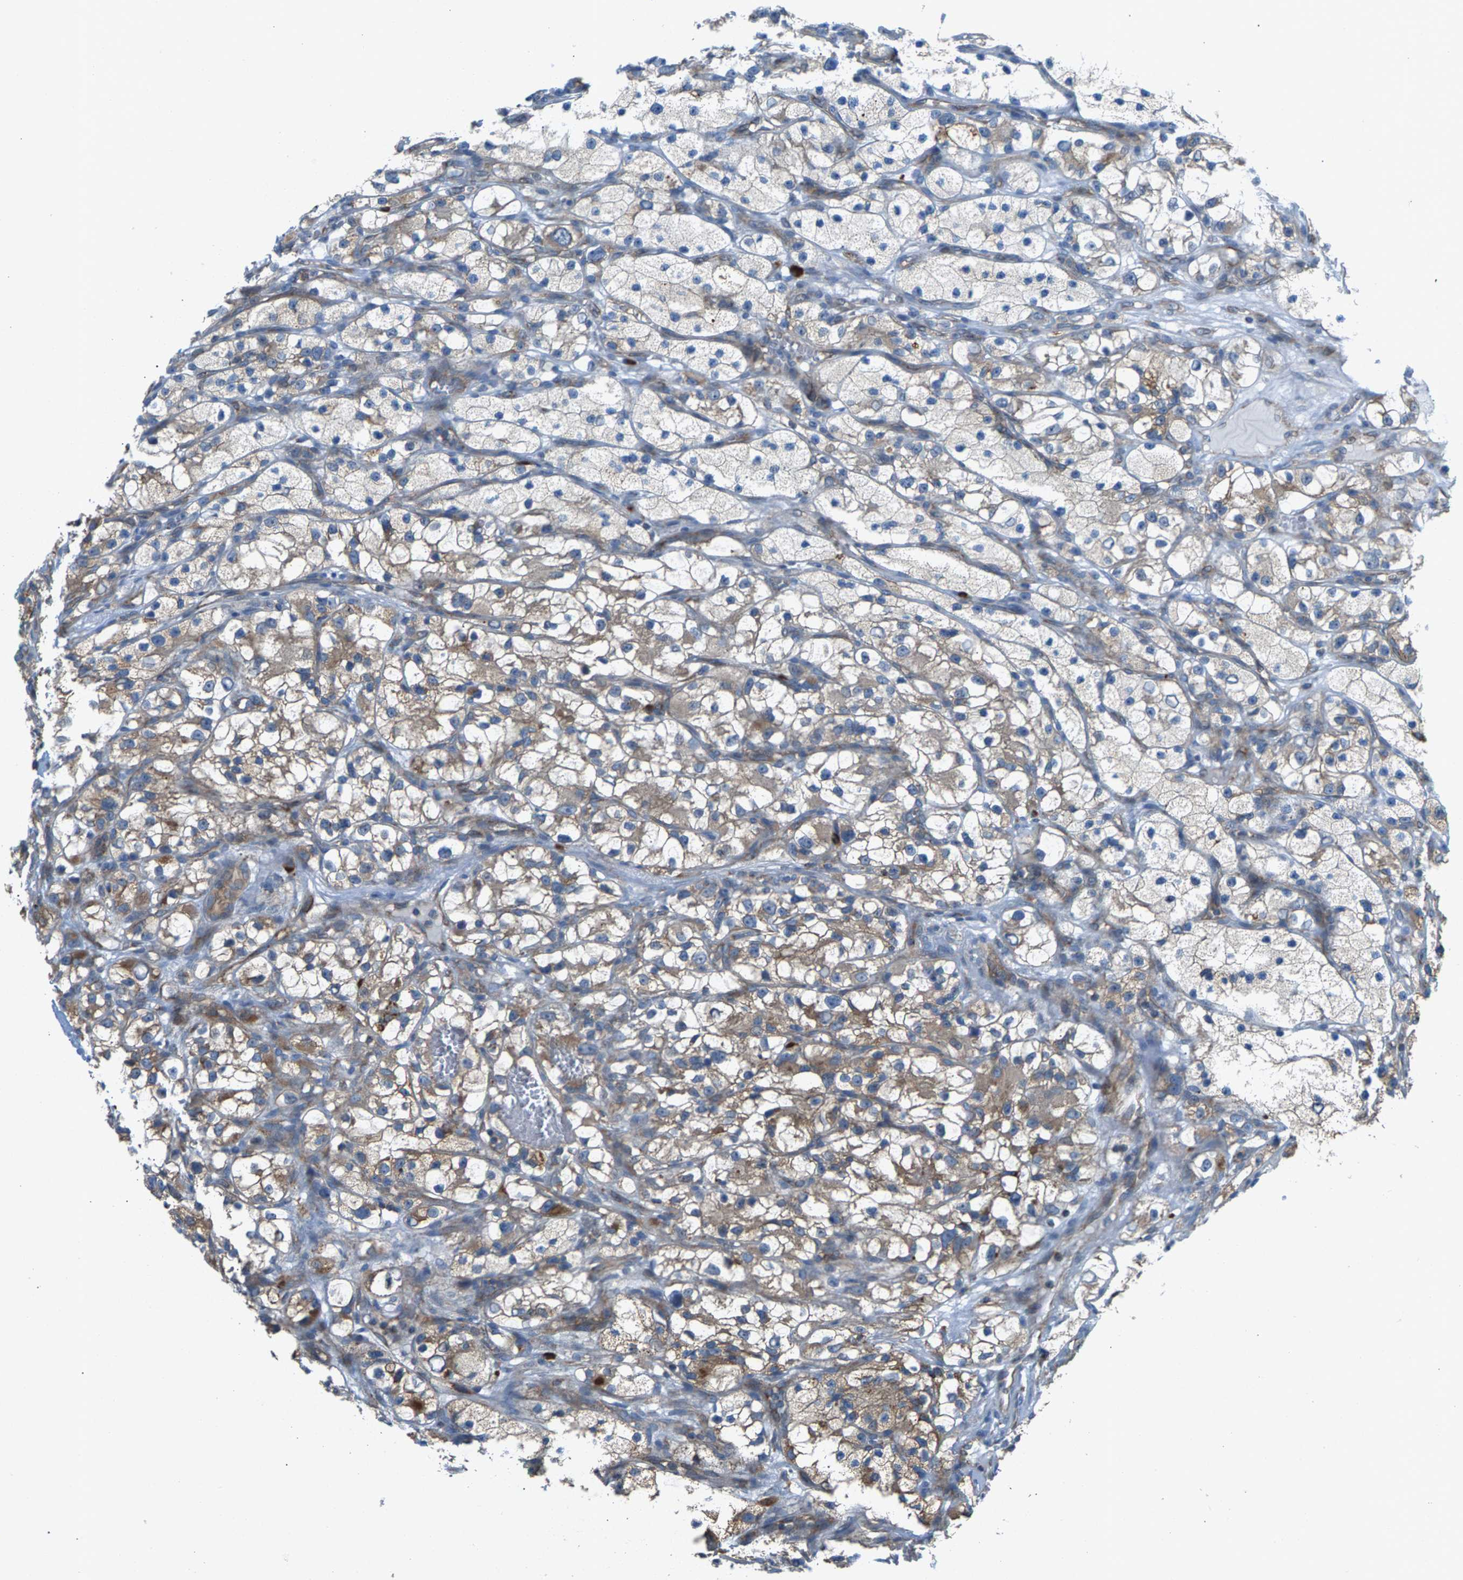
{"staining": {"intensity": "weak", "quantity": ">75%", "location": "cytoplasmic/membranous"}, "tissue": "renal cancer", "cell_type": "Tumor cells", "image_type": "cancer", "snomed": [{"axis": "morphology", "description": "Adenocarcinoma, NOS"}, {"axis": "topography", "description": "Kidney"}], "caption": "Adenocarcinoma (renal) tissue demonstrates weak cytoplasmic/membranous staining in approximately >75% of tumor cells", "gene": "PDCL", "patient": {"sex": "female", "age": 57}}